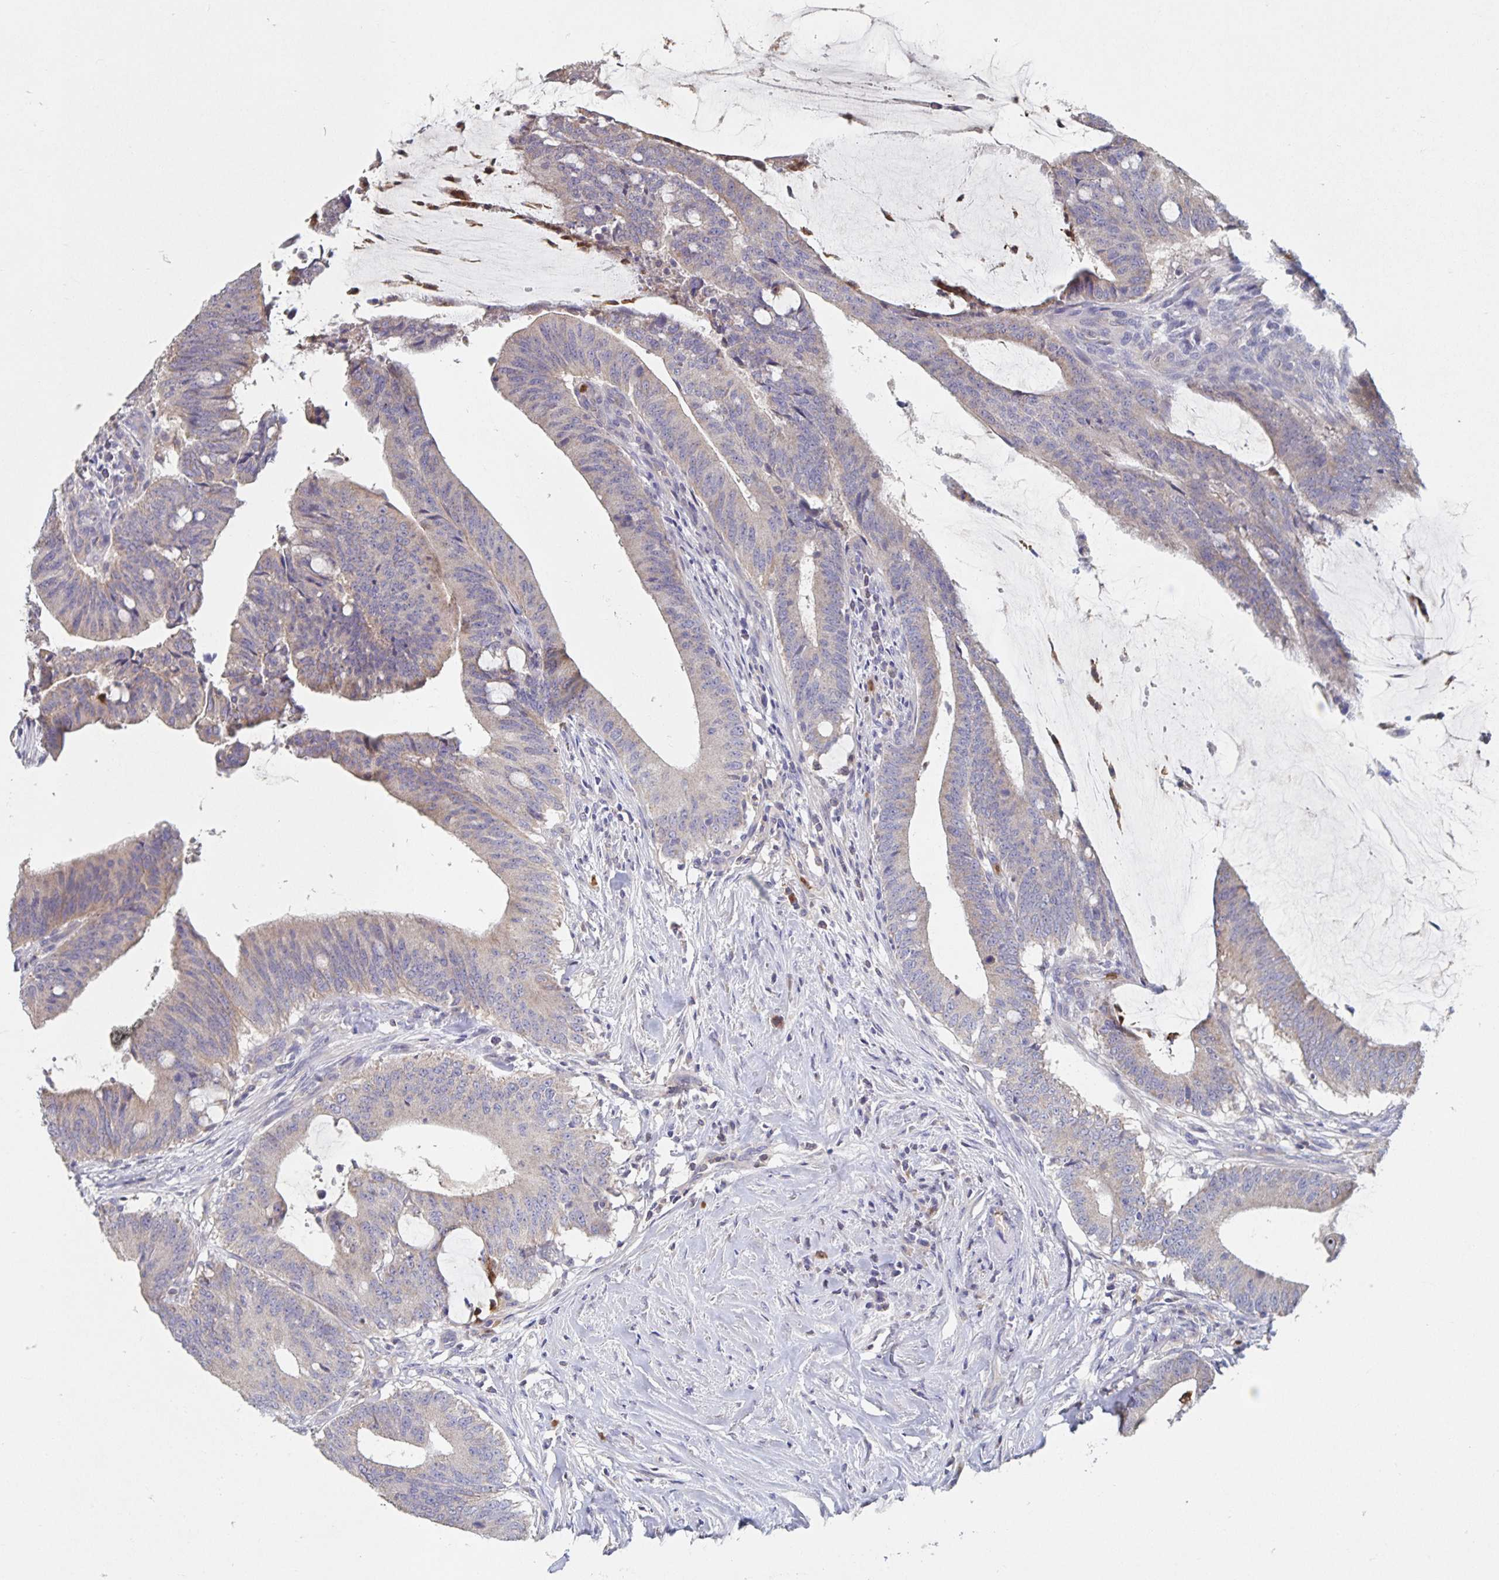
{"staining": {"intensity": "weak", "quantity": "25%-75%", "location": "cytoplasmic/membranous"}, "tissue": "colorectal cancer", "cell_type": "Tumor cells", "image_type": "cancer", "snomed": [{"axis": "morphology", "description": "Adenocarcinoma, NOS"}, {"axis": "topography", "description": "Colon"}], "caption": "Tumor cells reveal low levels of weak cytoplasmic/membranous expression in approximately 25%-75% of cells in human adenocarcinoma (colorectal).", "gene": "CDC42BPG", "patient": {"sex": "female", "age": 43}}